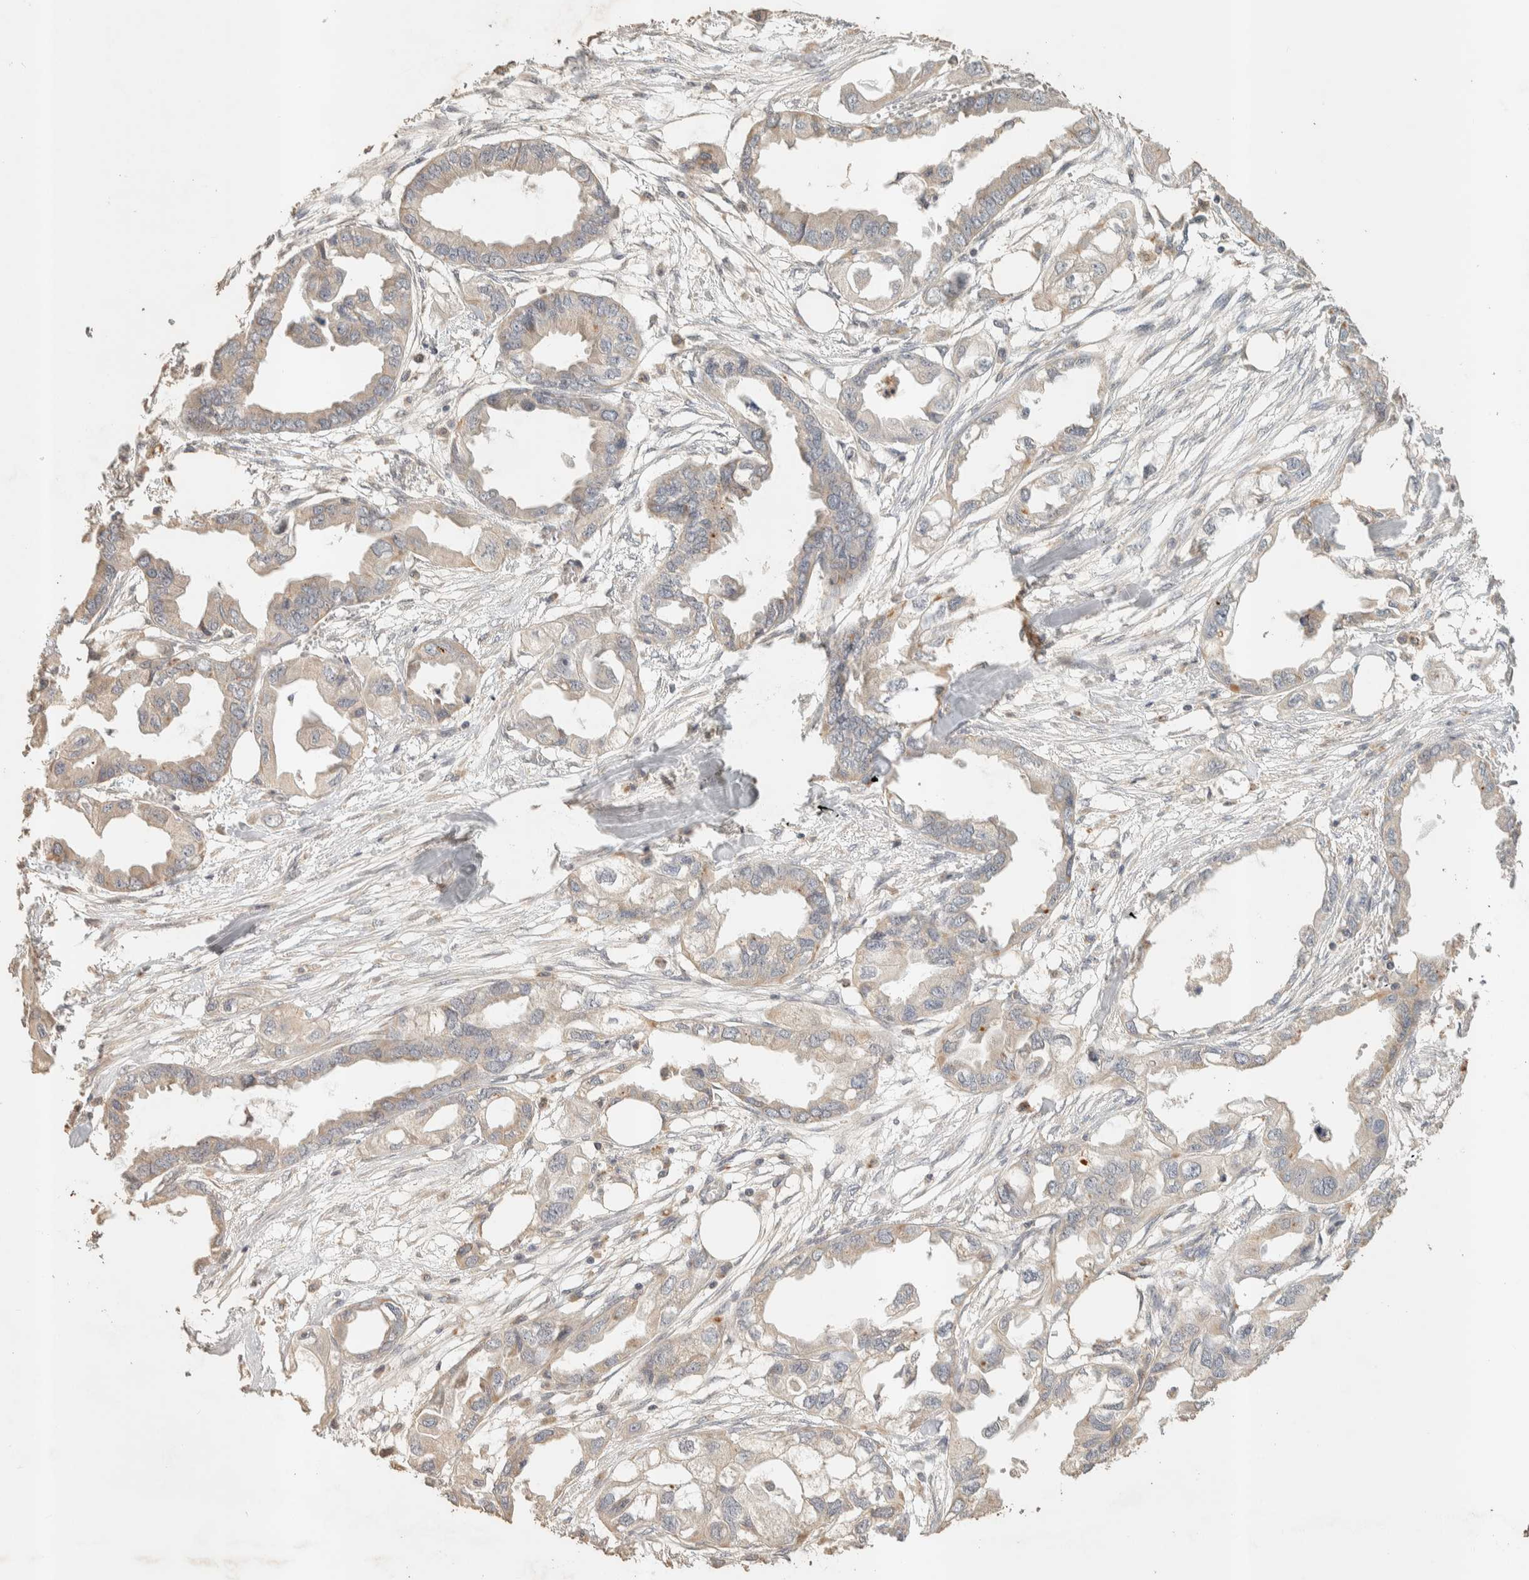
{"staining": {"intensity": "negative", "quantity": "none", "location": "none"}, "tissue": "endometrial cancer", "cell_type": "Tumor cells", "image_type": "cancer", "snomed": [{"axis": "morphology", "description": "Adenocarcinoma, NOS"}, {"axis": "morphology", "description": "Adenocarcinoma, metastatic, NOS"}, {"axis": "topography", "description": "Adipose tissue"}, {"axis": "topography", "description": "Endometrium"}], "caption": "Tumor cells are negative for protein expression in human metastatic adenocarcinoma (endometrial).", "gene": "ITPA", "patient": {"sex": "female", "age": 67}}